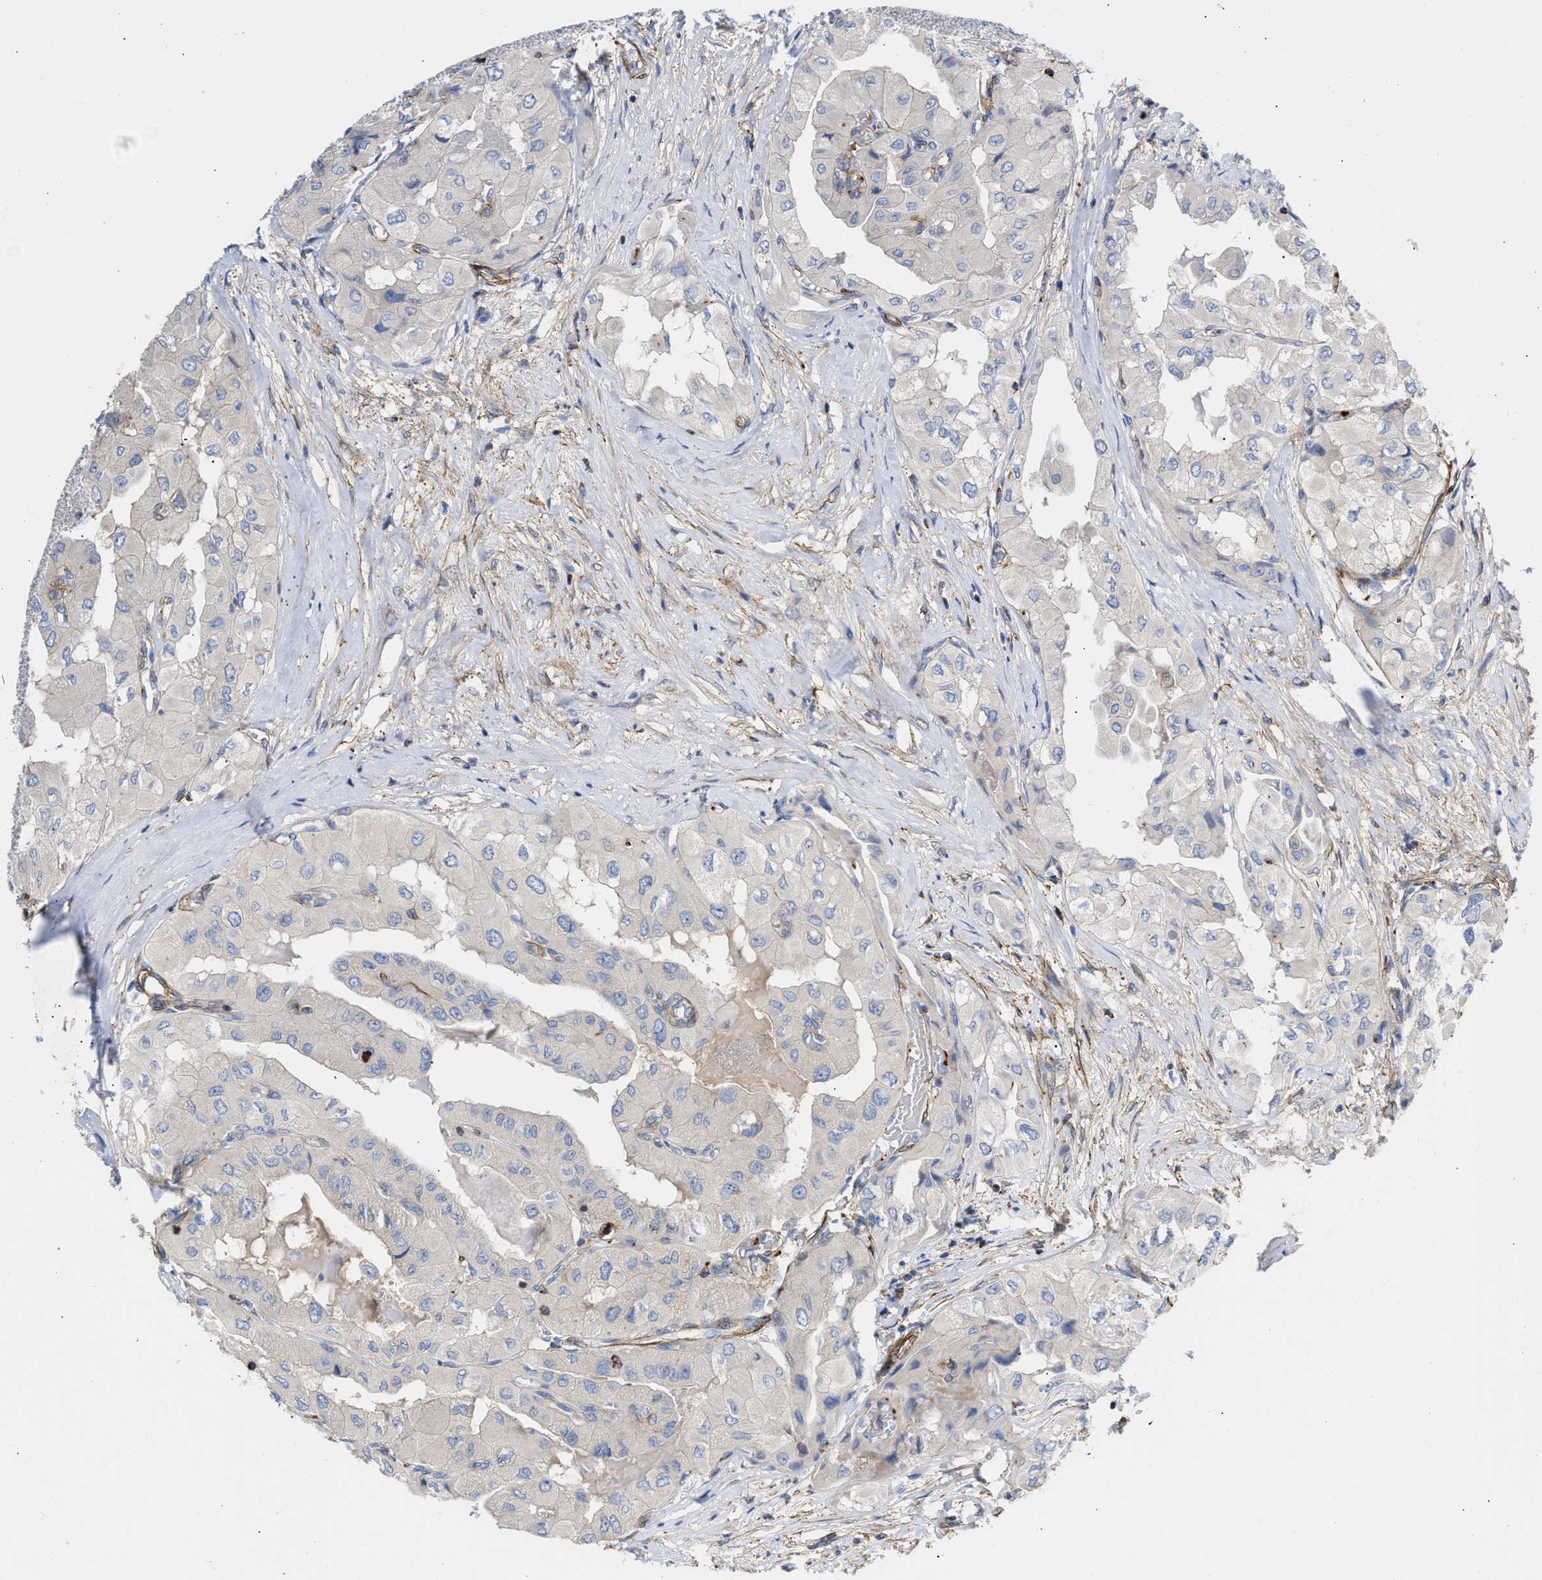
{"staining": {"intensity": "negative", "quantity": "none", "location": "none"}, "tissue": "thyroid cancer", "cell_type": "Tumor cells", "image_type": "cancer", "snomed": [{"axis": "morphology", "description": "Papillary adenocarcinoma, NOS"}, {"axis": "topography", "description": "Thyroid gland"}], "caption": "DAB (3,3'-diaminobenzidine) immunohistochemical staining of papillary adenocarcinoma (thyroid) exhibits no significant staining in tumor cells.", "gene": "HS3ST5", "patient": {"sex": "female", "age": 59}}